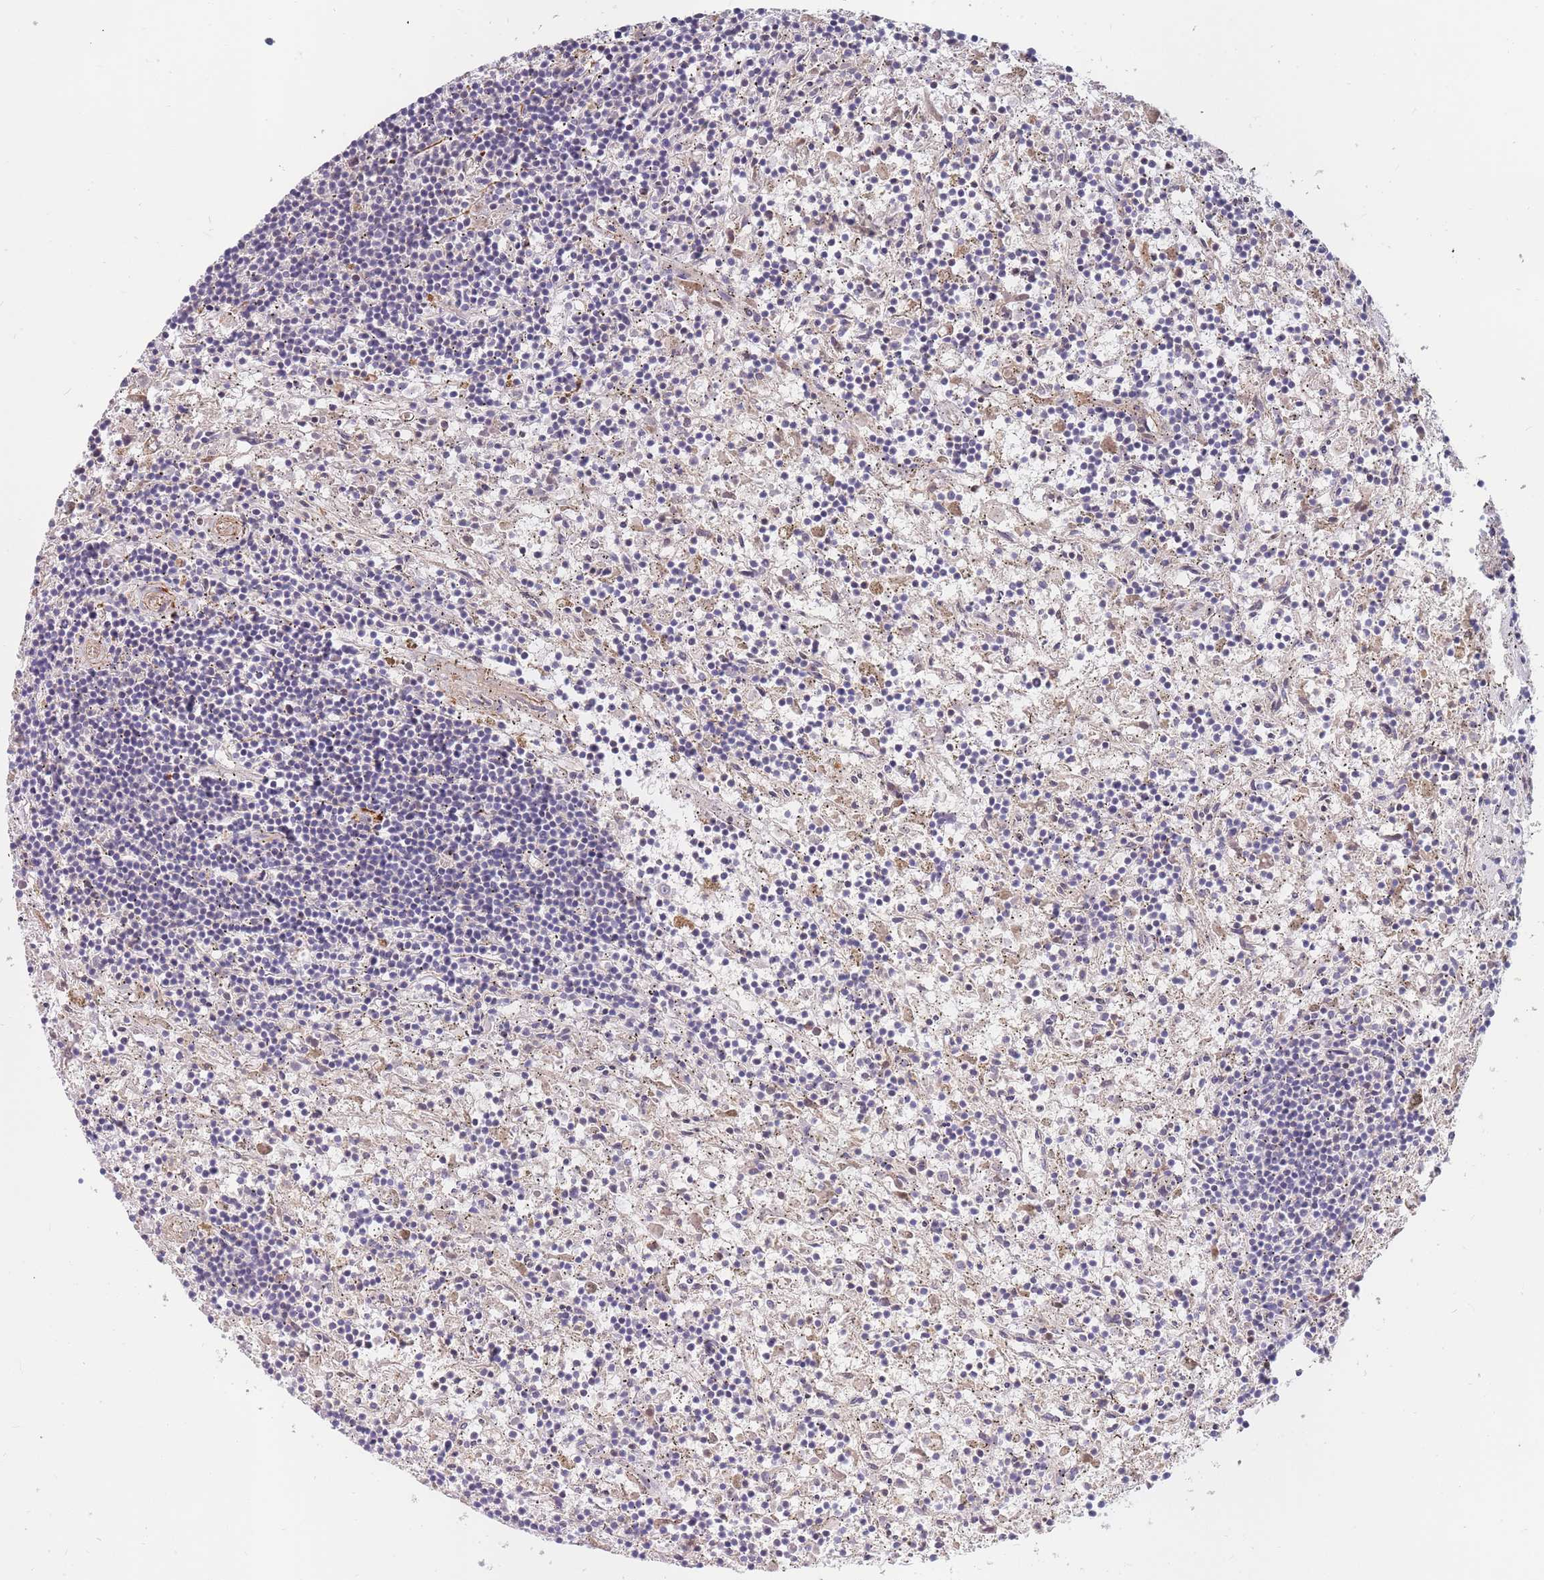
{"staining": {"intensity": "negative", "quantity": "none", "location": "none"}, "tissue": "lymphoma", "cell_type": "Tumor cells", "image_type": "cancer", "snomed": [{"axis": "morphology", "description": "Malignant lymphoma, non-Hodgkin's type, Low grade"}, {"axis": "topography", "description": "Spleen"}], "caption": "This is an immunohistochemistry (IHC) image of lymphoma. There is no staining in tumor cells.", "gene": "BORCS5", "patient": {"sex": "male", "age": 76}}